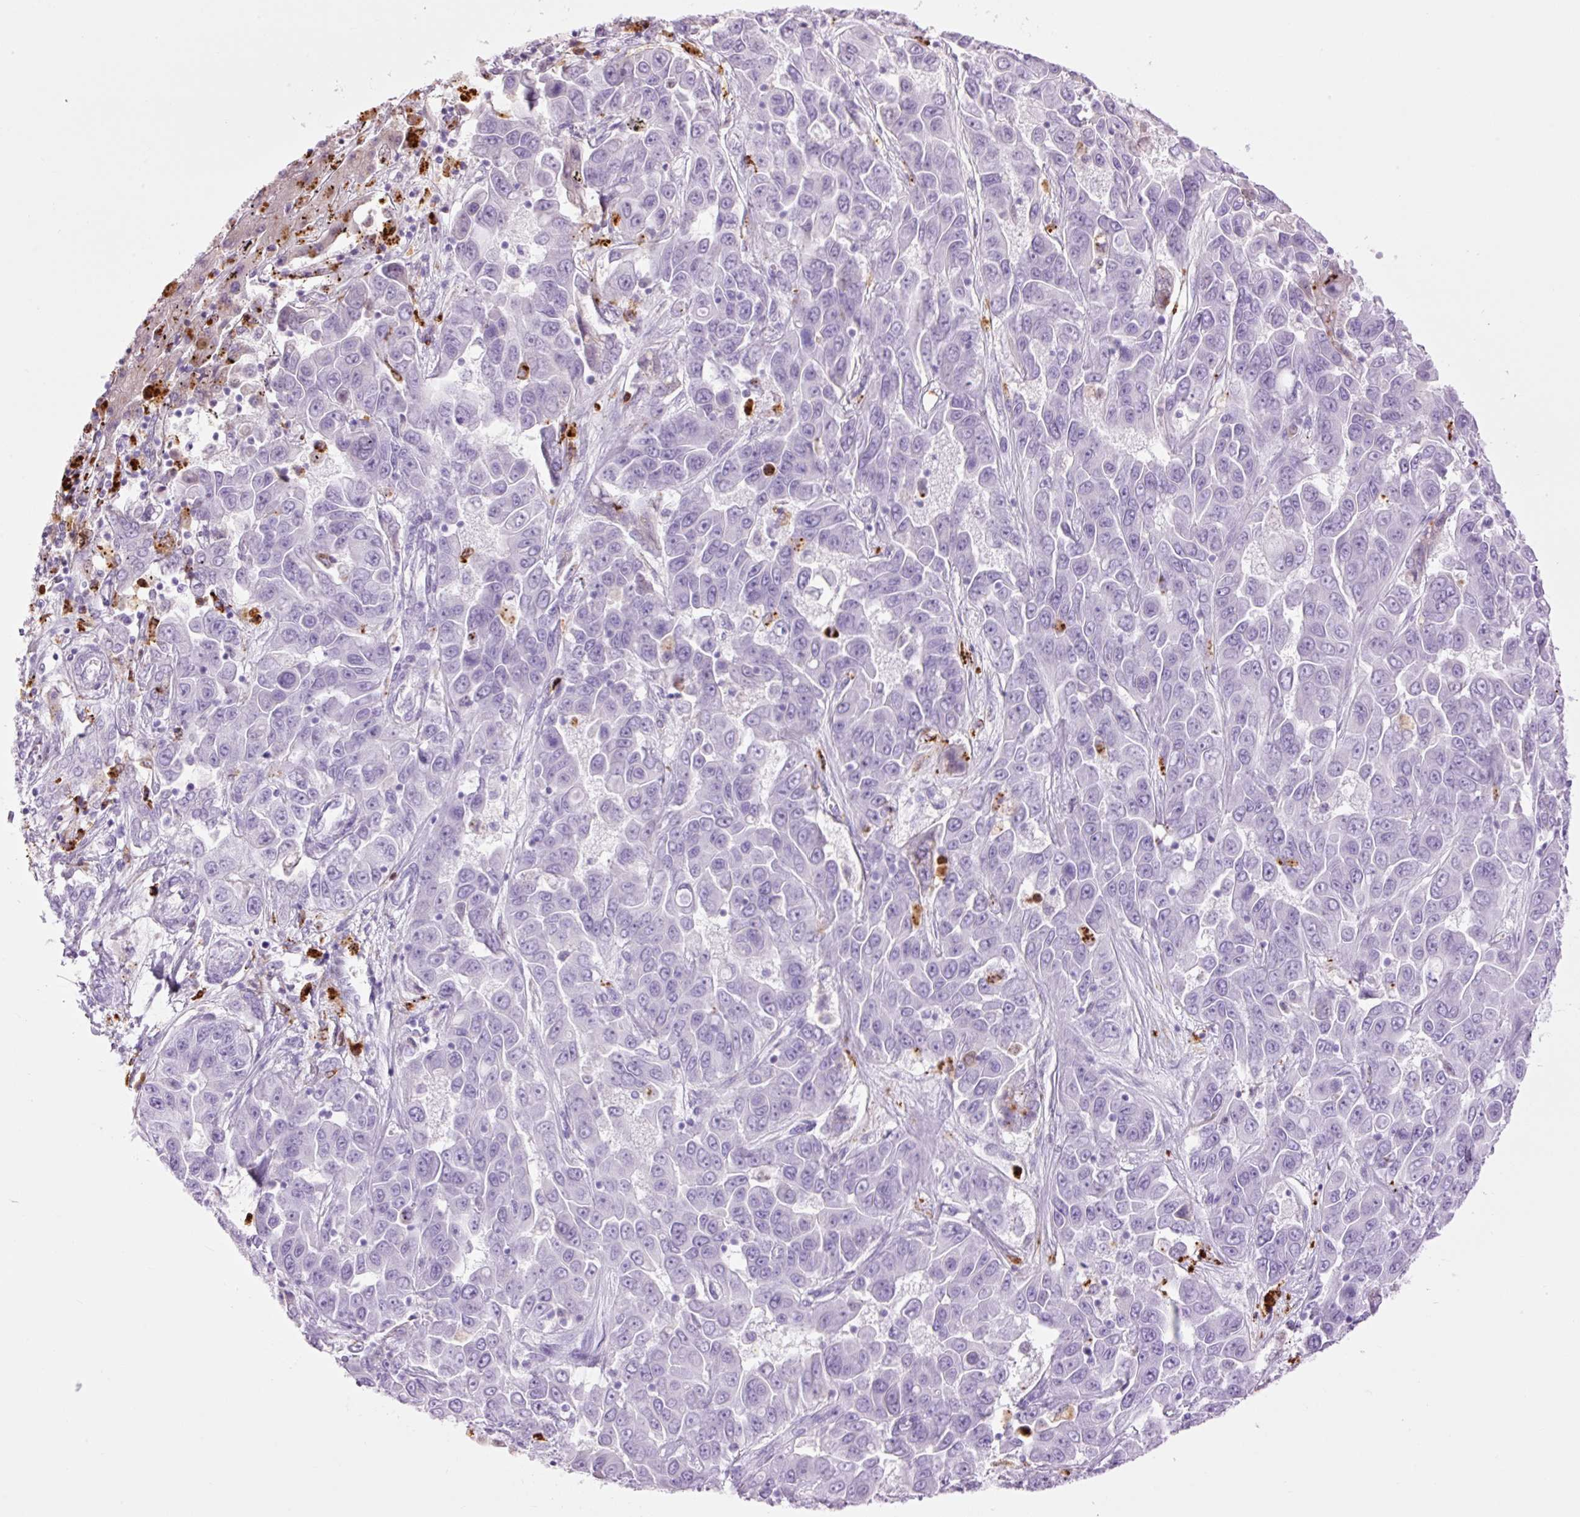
{"staining": {"intensity": "negative", "quantity": "none", "location": "none"}, "tissue": "liver cancer", "cell_type": "Tumor cells", "image_type": "cancer", "snomed": [{"axis": "morphology", "description": "Cholangiocarcinoma"}, {"axis": "topography", "description": "Liver"}], "caption": "IHC of human liver cancer (cholangiocarcinoma) demonstrates no positivity in tumor cells.", "gene": "LYZ", "patient": {"sex": "female", "age": 52}}